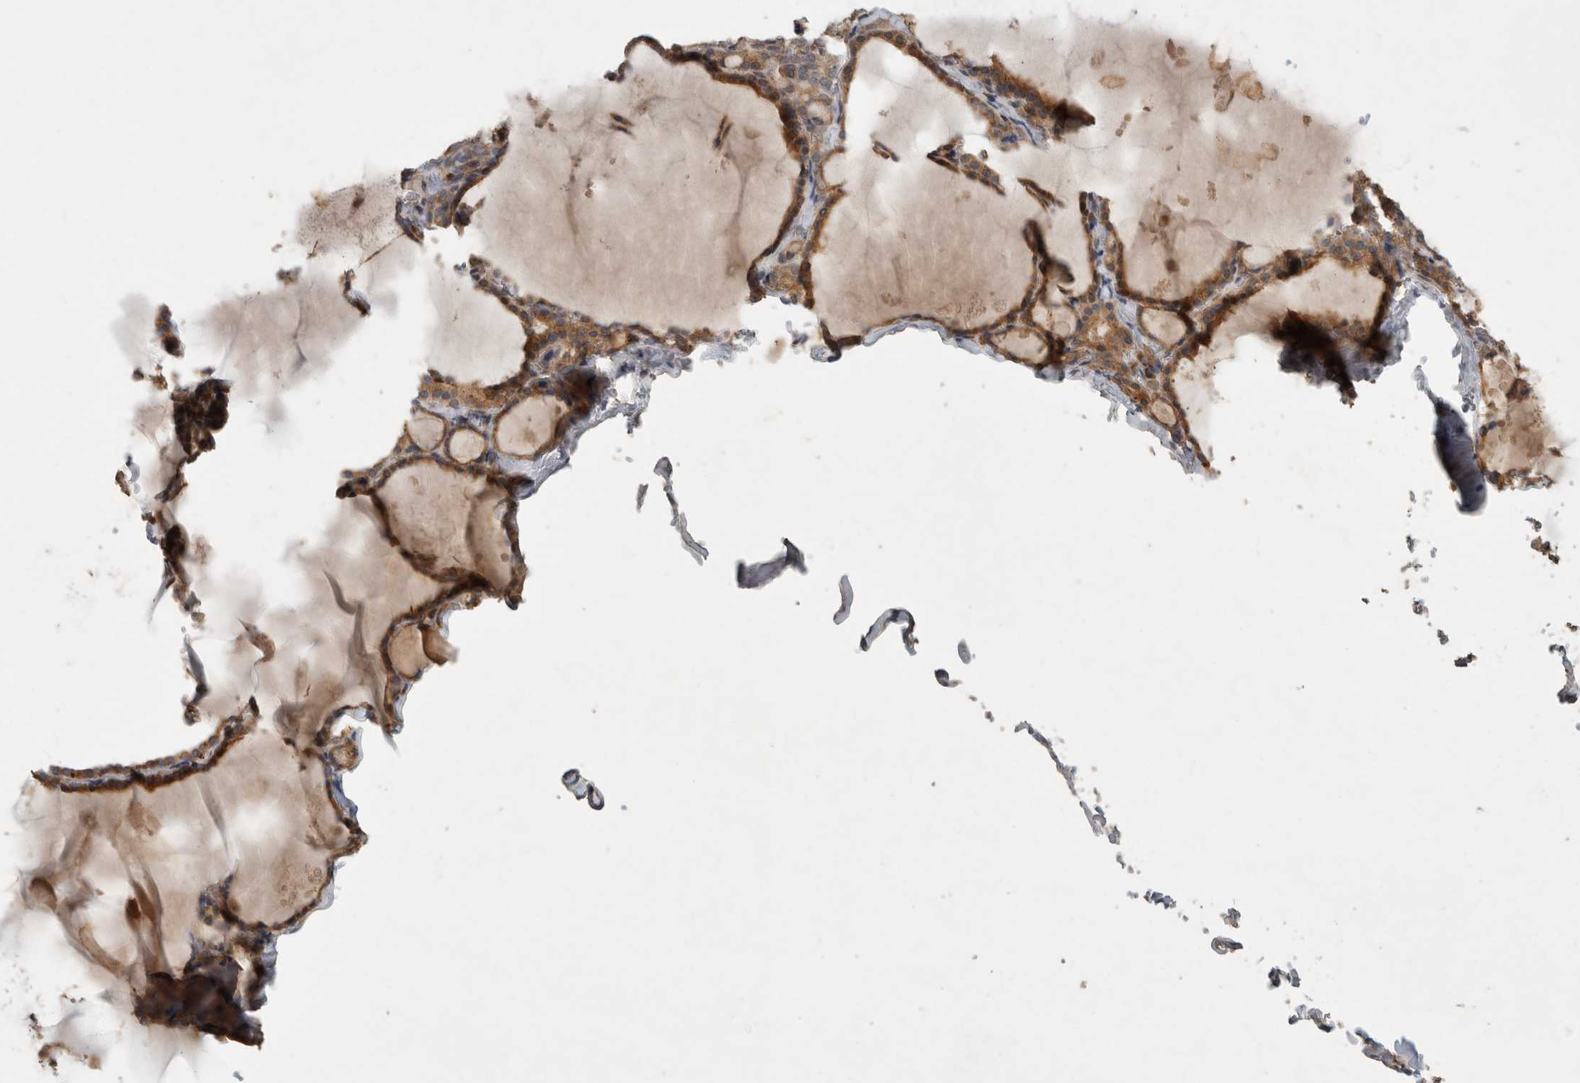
{"staining": {"intensity": "strong", "quantity": ">75%", "location": "cytoplasmic/membranous"}, "tissue": "thyroid gland", "cell_type": "Glandular cells", "image_type": "normal", "snomed": [{"axis": "morphology", "description": "Normal tissue, NOS"}, {"axis": "topography", "description": "Thyroid gland"}], "caption": "IHC of benign thyroid gland shows high levels of strong cytoplasmic/membranous expression in approximately >75% of glandular cells.", "gene": "VEPH1", "patient": {"sex": "male", "age": 56}}